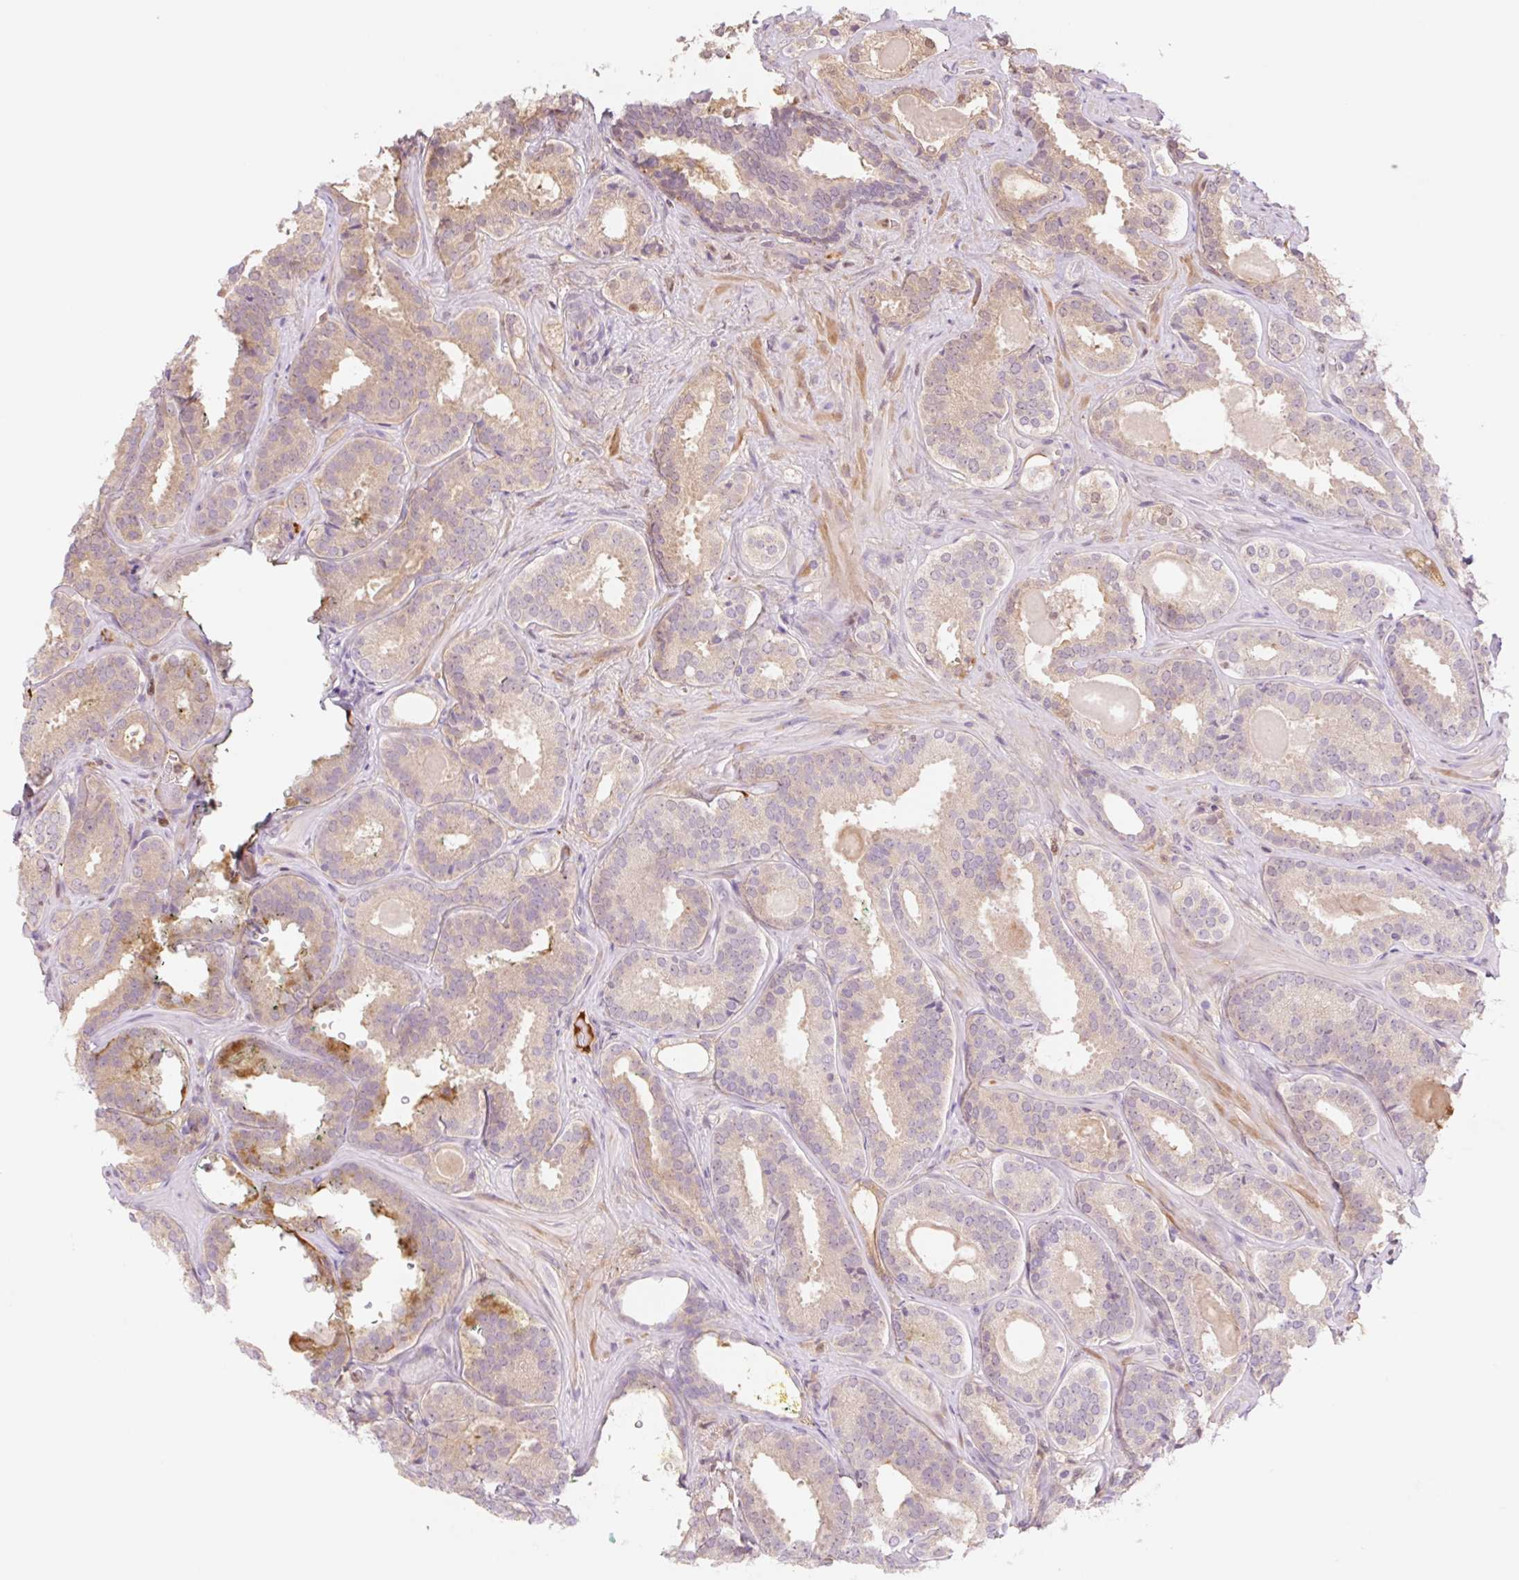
{"staining": {"intensity": "weak", "quantity": "<25%", "location": "cytoplasmic/membranous"}, "tissue": "prostate cancer", "cell_type": "Tumor cells", "image_type": "cancer", "snomed": [{"axis": "morphology", "description": "Adenocarcinoma, High grade"}, {"axis": "topography", "description": "Prostate"}], "caption": "Micrograph shows no significant protein staining in tumor cells of prostate high-grade adenocarcinoma. (Stains: DAB immunohistochemistry with hematoxylin counter stain, Microscopy: brightfield microscopy at high magnification).", "gene": "HEBP1", "patient": {"sex": "male", "age": 65}}